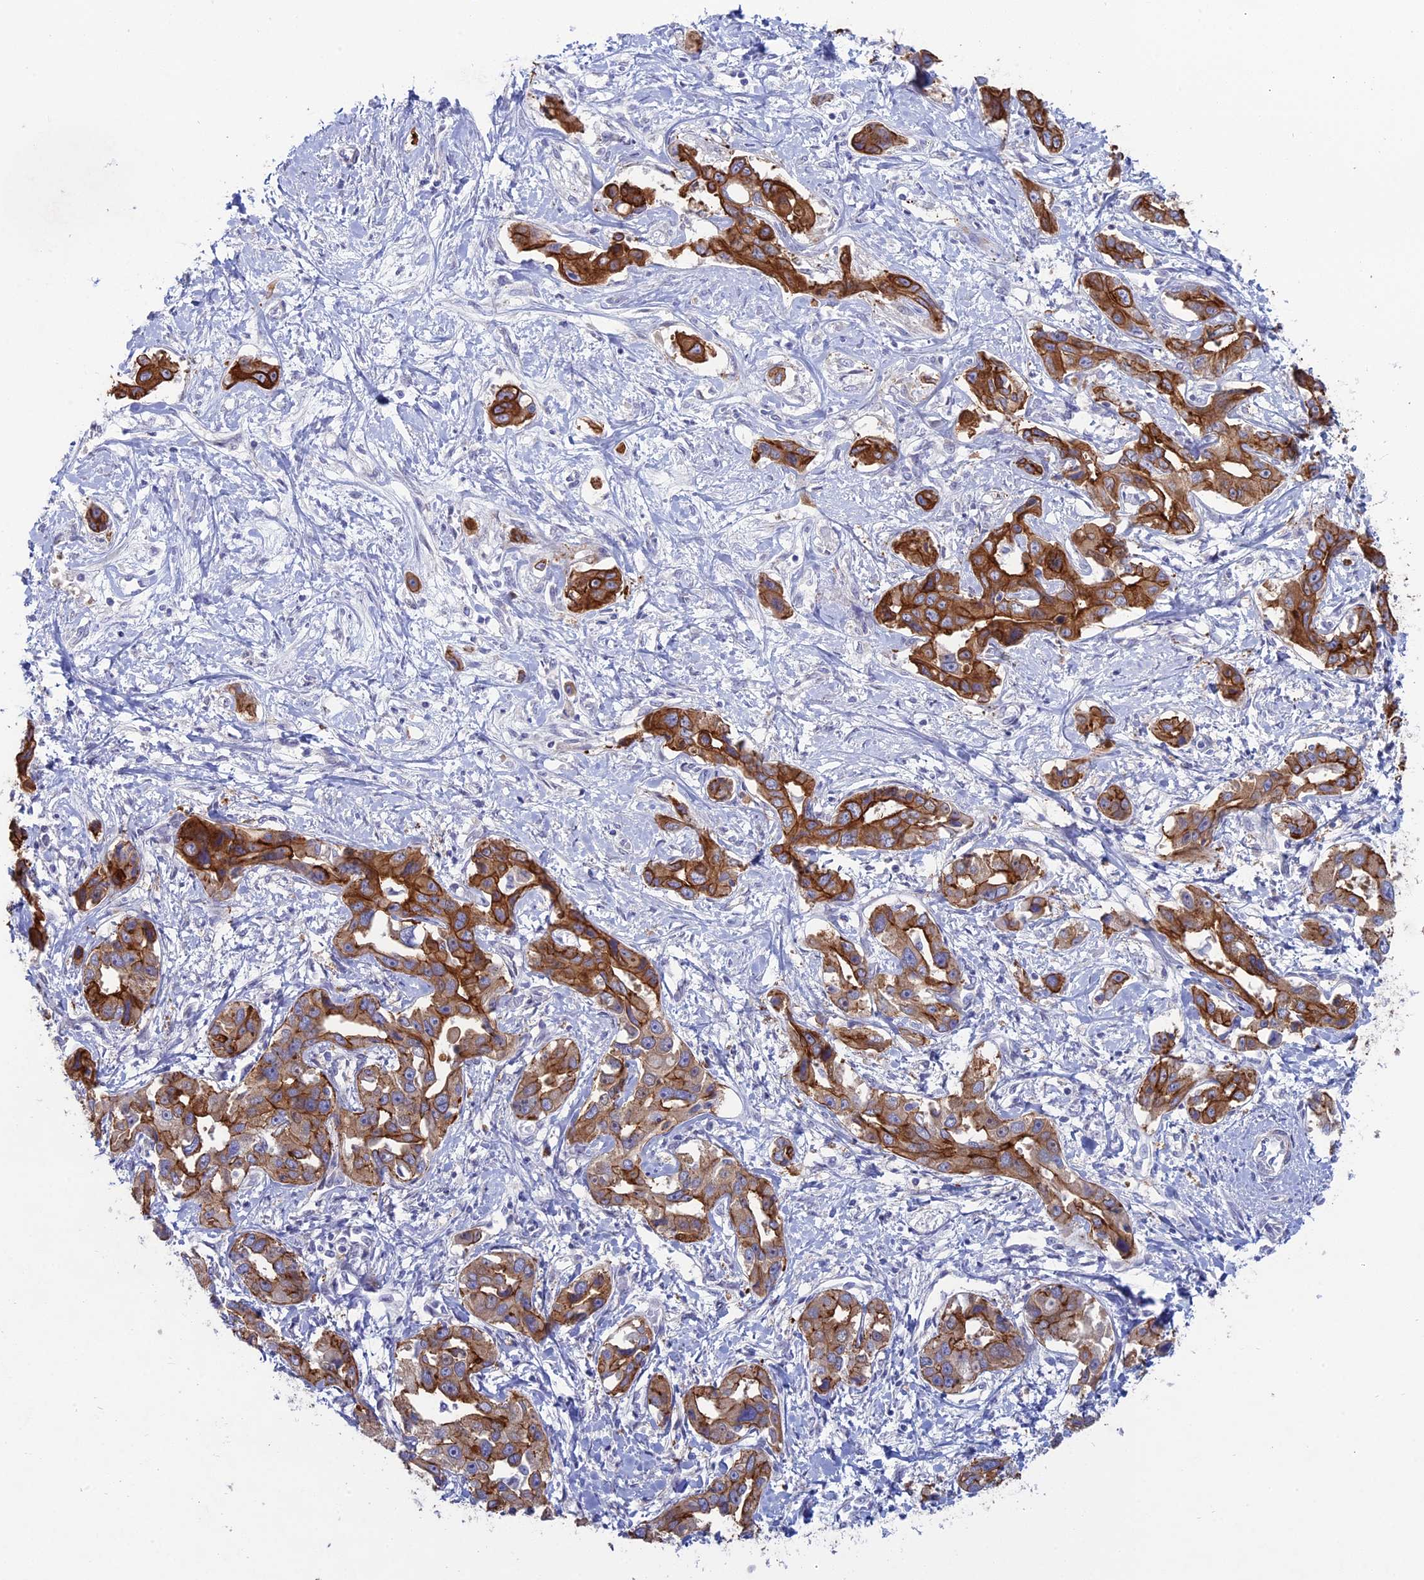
{"staining": {"intensity": "strong", "quantity": ">75%", "location": "cytoplasmic/membranous"}, "tissue": "liver cancer", "cell_type": "Tumor cells", "image_type": "cancer", "snomed": [{"axis": "morphology", "description": "Cholangiocarcinoma"}, {"axis": "topography", "description": "Liver"}], "caption": "Immunohistochemistry histopathology image of human liver cancer (cholangiocarcinoma) stained for a protein (brown), which exhibits high levels of strong cytoplasmic/membranous positivity in about >75% of tumor cells.", "gene": "MYO5B", "patient": {"sex": "male", "age": 59}}